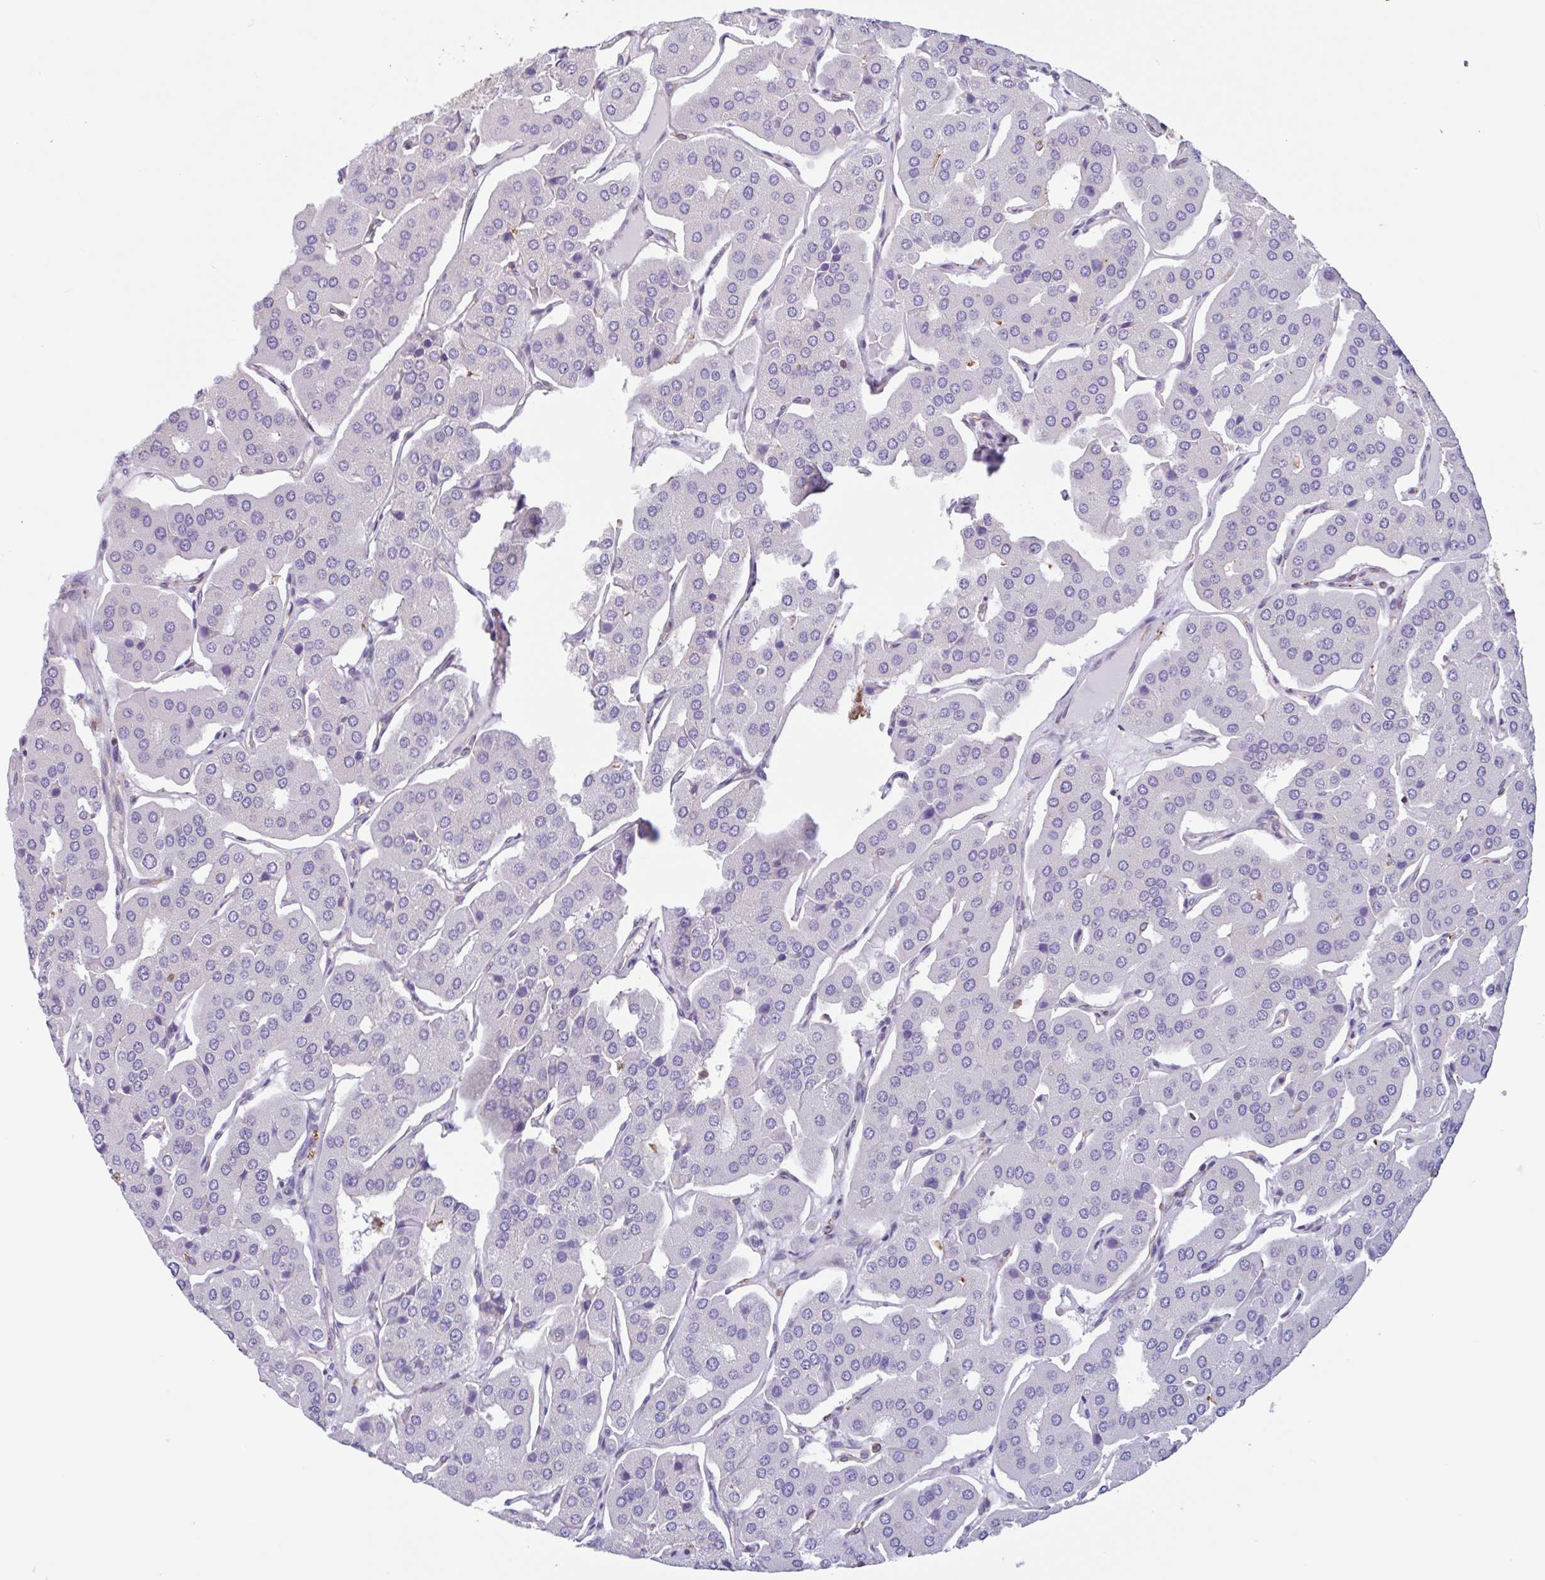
{"staining": {"intensity": "negative", "quantity": "none", "location": "none"}, "tissue": "parathyroid gland", "cell_type": "Glandular cells", "image_type": "normal", "snomed": [{"axis": "morphology", "description": "Normal tissue, NOS"}, {"axis": "morphology", "description": "Adenoma, NOS"}, {"axis": "topography", "description": "Parathyroid gland"}], "caption": "Immunohistochemical staining of benign human parathyroid gland exhibits no significant positivity in glandular cells.", "gene": "DOK4", "patient": {"sex": "female", "age": 86}}